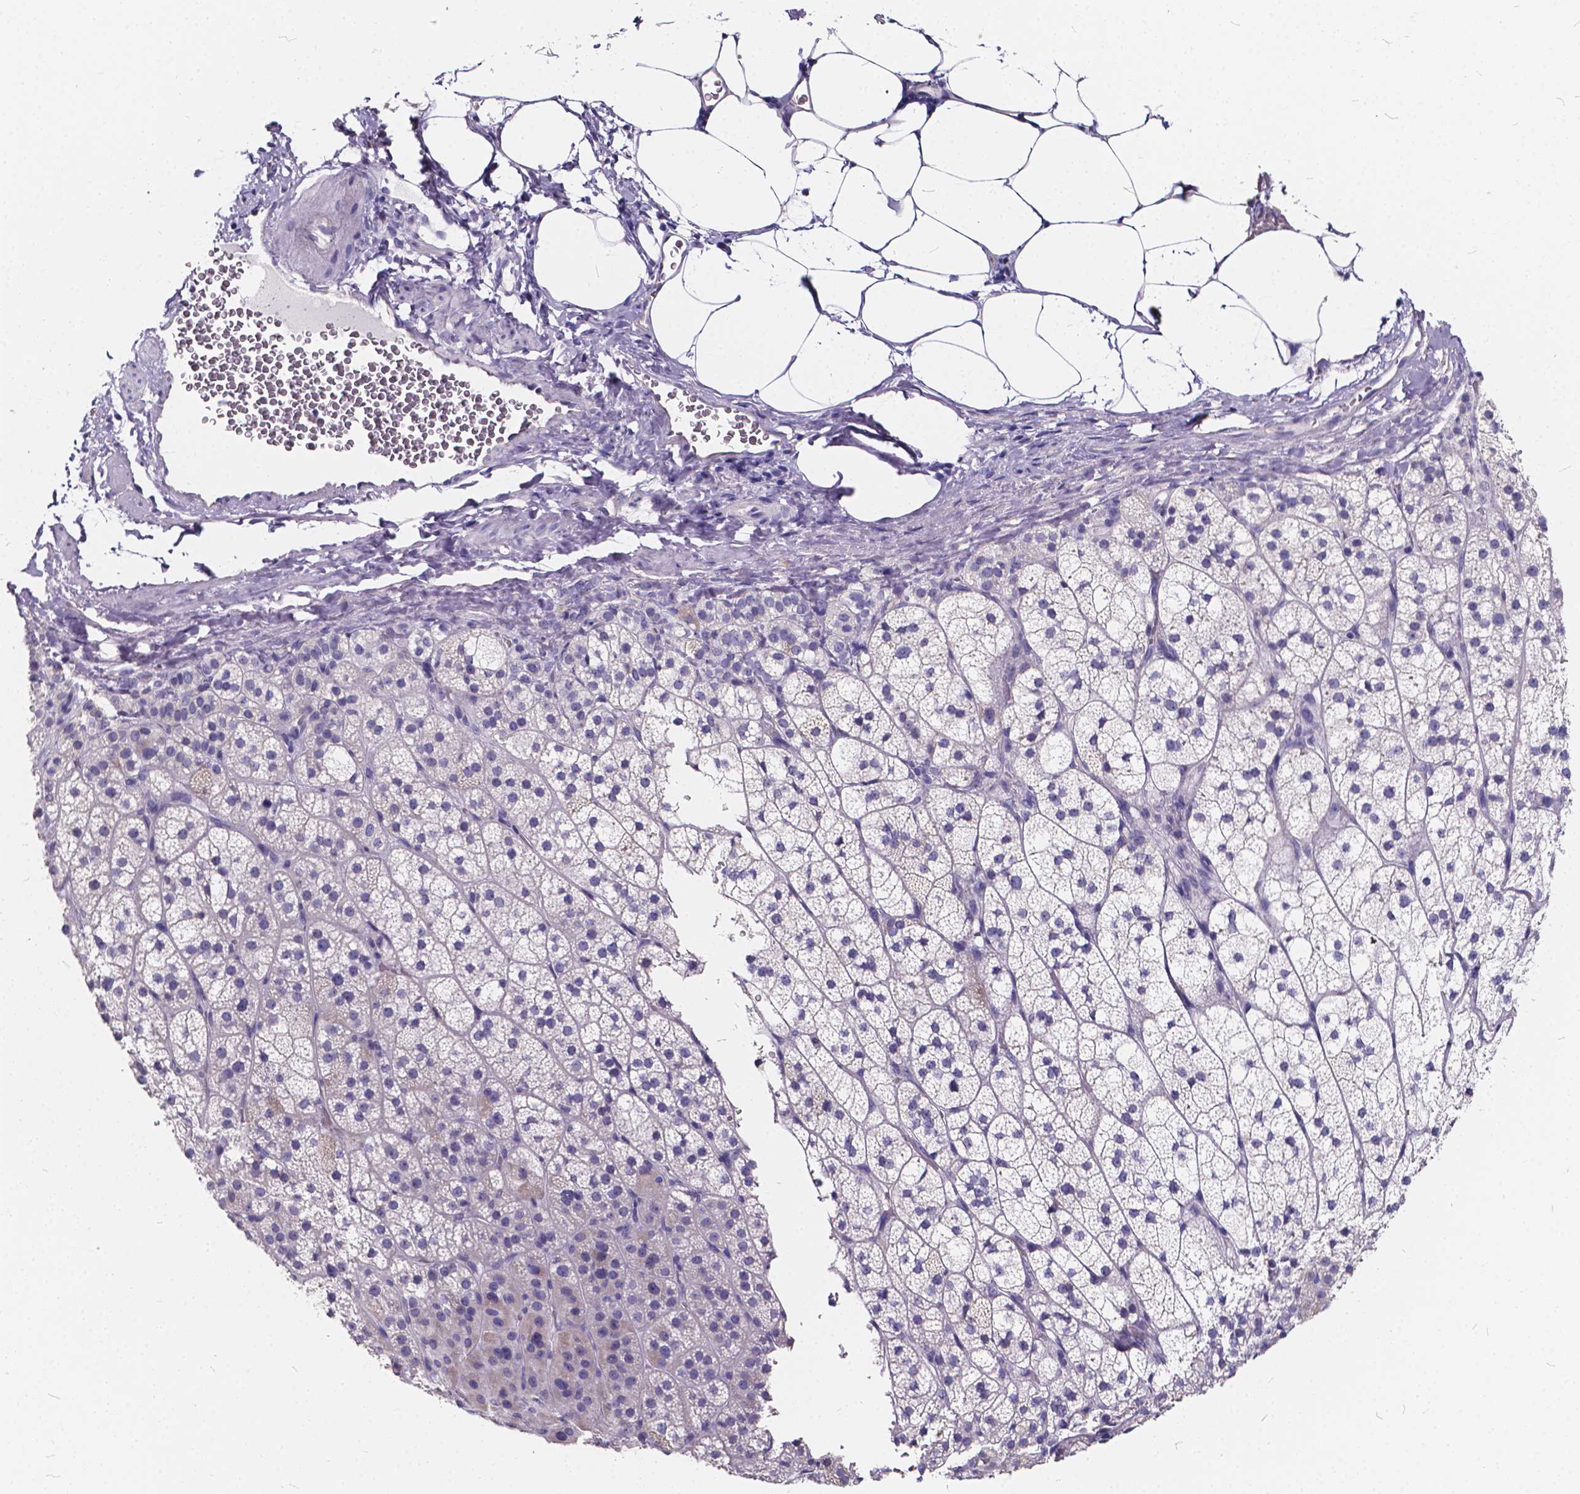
{"staining": {"intensity": "negative", "quantity": "none", "location": "none"}, "tissue": "adrenal gland", "cell_type": "Glandular cells", "image_type": "normal", "snomed": [{"axis": "morphology", "description": "Normal tissue, NOS"}, {"axis": "topography", "description": "Adrenal gland"}], "caption": "Immunohistochemistry of normal adrenal gland shows no staining in glandular cells.", "gene": "SPEF2", "patient": {"sex": "female", "age": 60}}